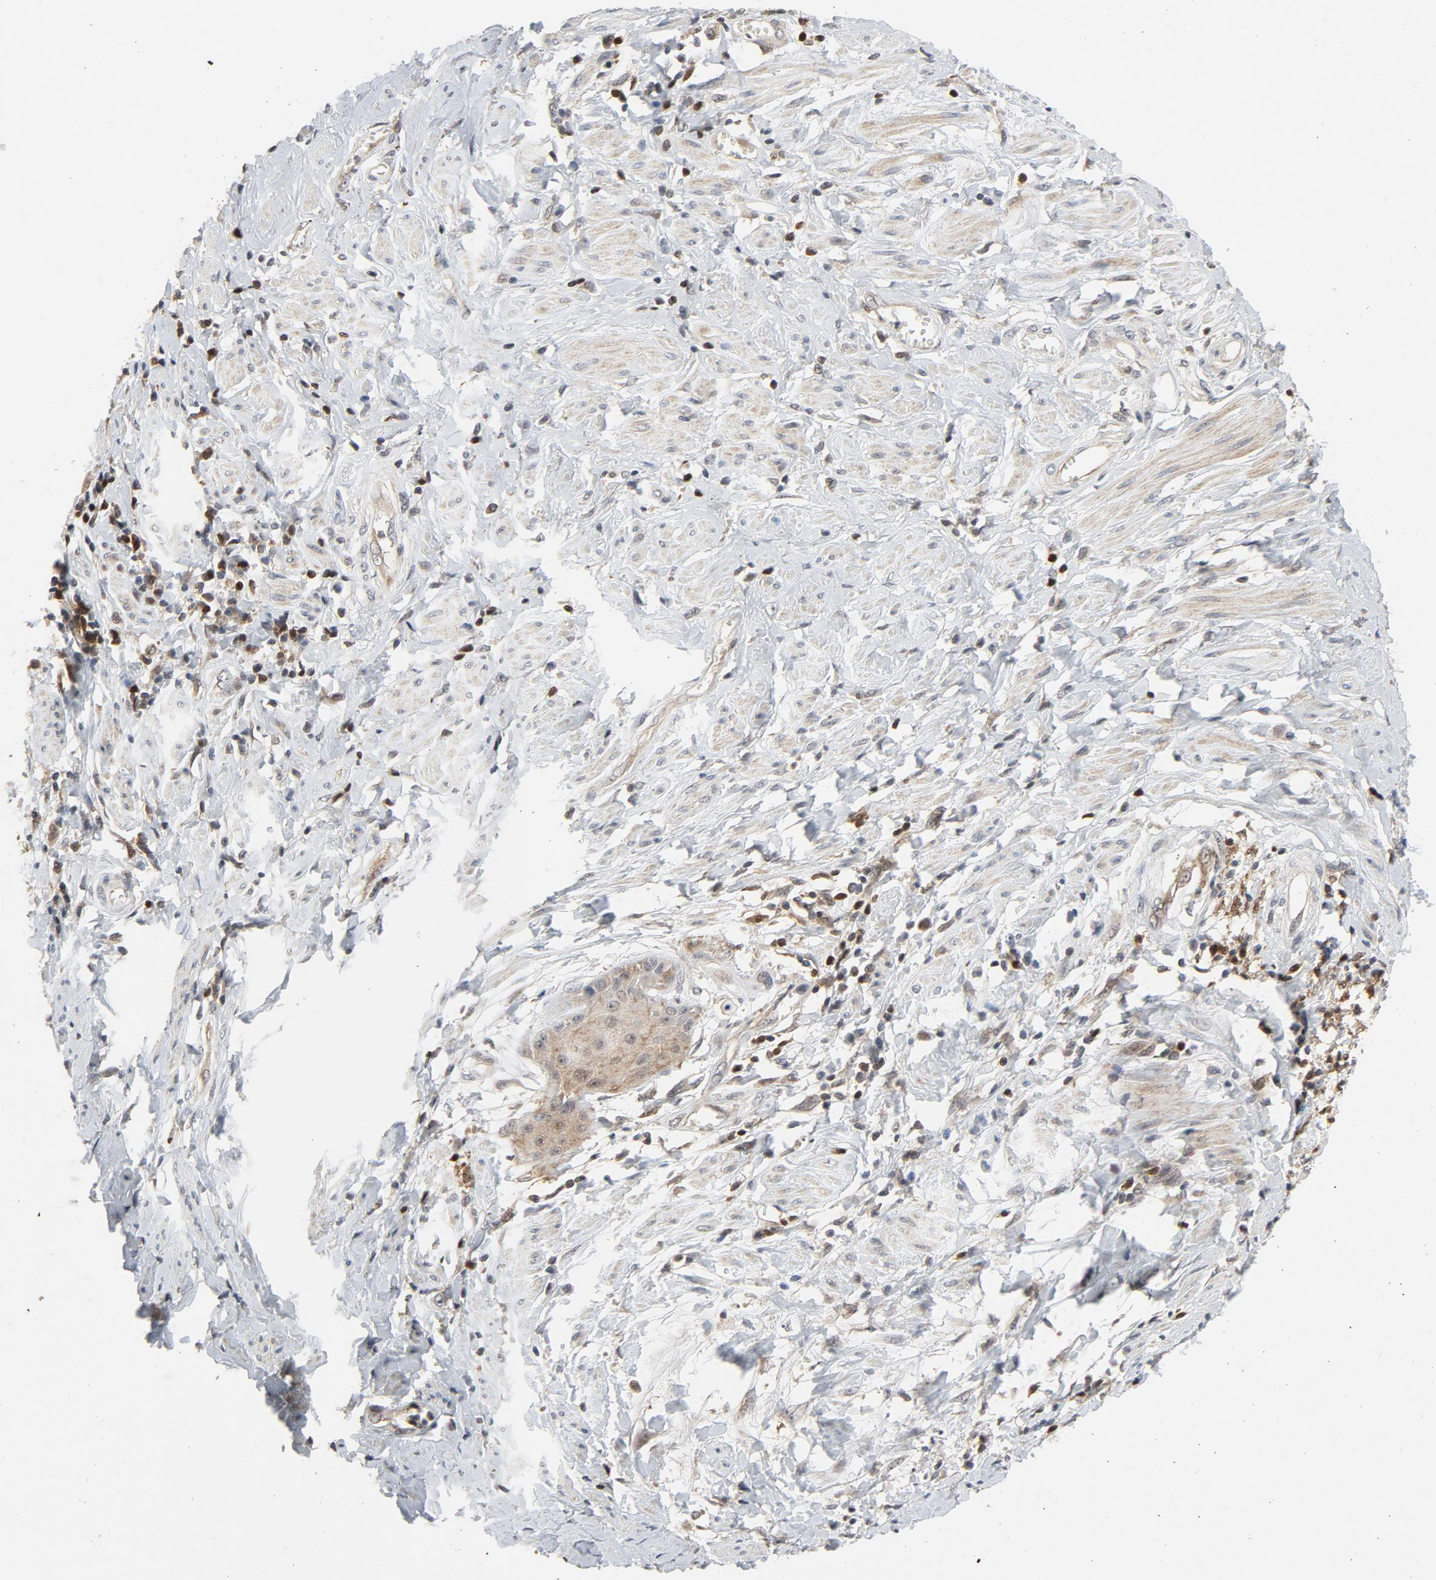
{"staining": {"intensity": "weak", "quantity": ">75%", "location": "cytoplasmic/membranous"}, "tissue": "cervical cancer", "cell_type": "Tumor cells", "image_type": "cancer", "snomed": [{"axis": "morphology", "description": "Squamous cell carcinoma, NOS"}, {"axis": "topography", "description": "Cervix"}], "caption": "Immunohistochemical staining of cervical squamous cell carcinoma reveals low levels of weak cytoplasmic/membranous expression in approximately >75% of tumor cells.", "gene": "TRADD", "patient": {"sex": "female", "age": 57}}